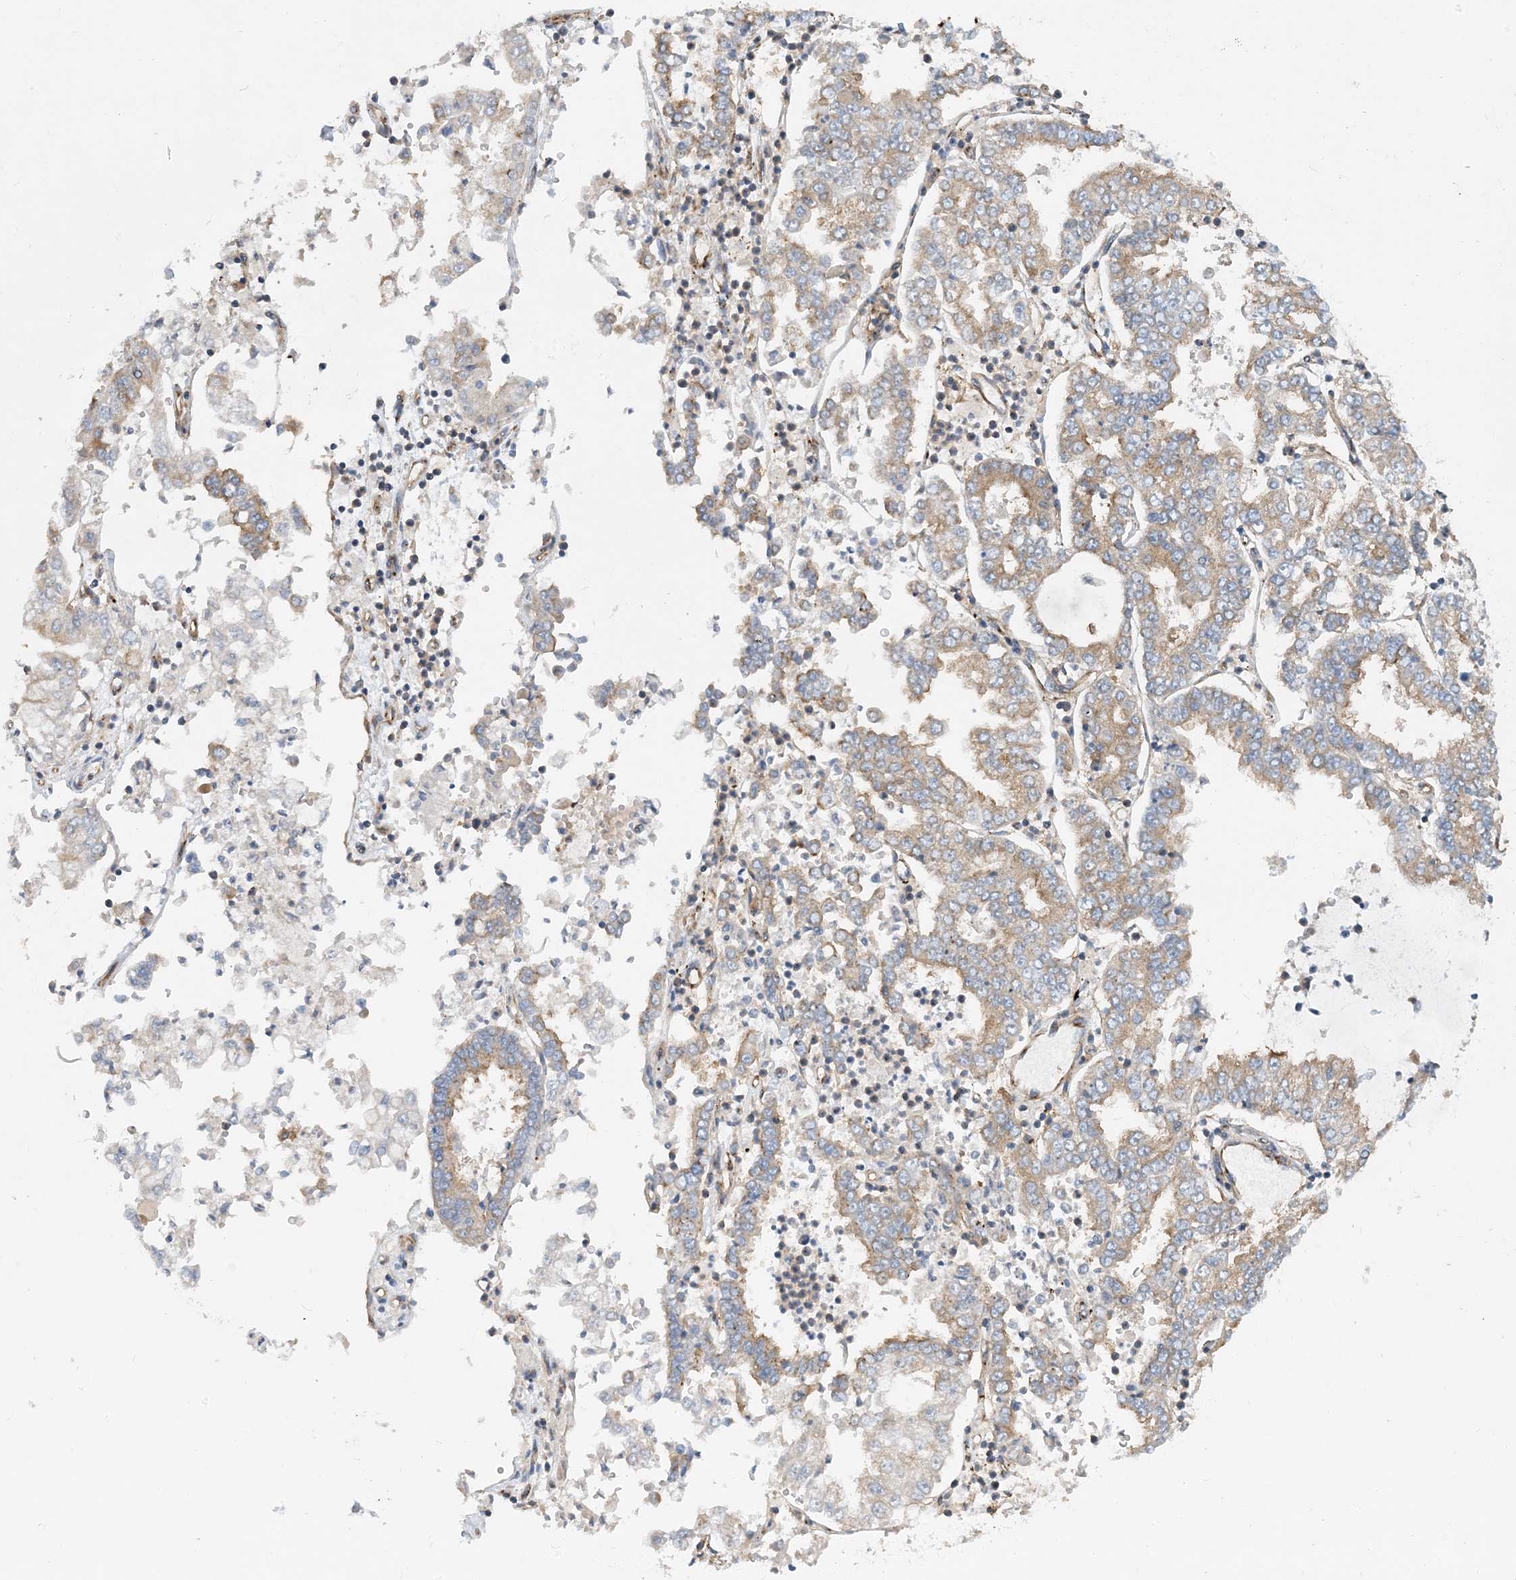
{"staining": {"intensity": "moderate", "quantity": ">75%", "location": "cytoplasmic/membranous"}, "tissue": "stomach cancer", "cell_type": "Tumor cells", "image_type": "cancer", "snomed": [{"axis": "morphology", "description": "Adenocarcinoma, NOS"}, {"axis": "topography", "description": "Stomach"}], "caption": "A high-resolution histopathology image shows immunohistochemistry (IHC) staining of stomach adenocarcinoma, which displays moderate cytoplasmic/membranous staining in approximately >75% of tumor cells.", "gene": "SIDT1", "patient": {"sex": "male", "age": 76}}